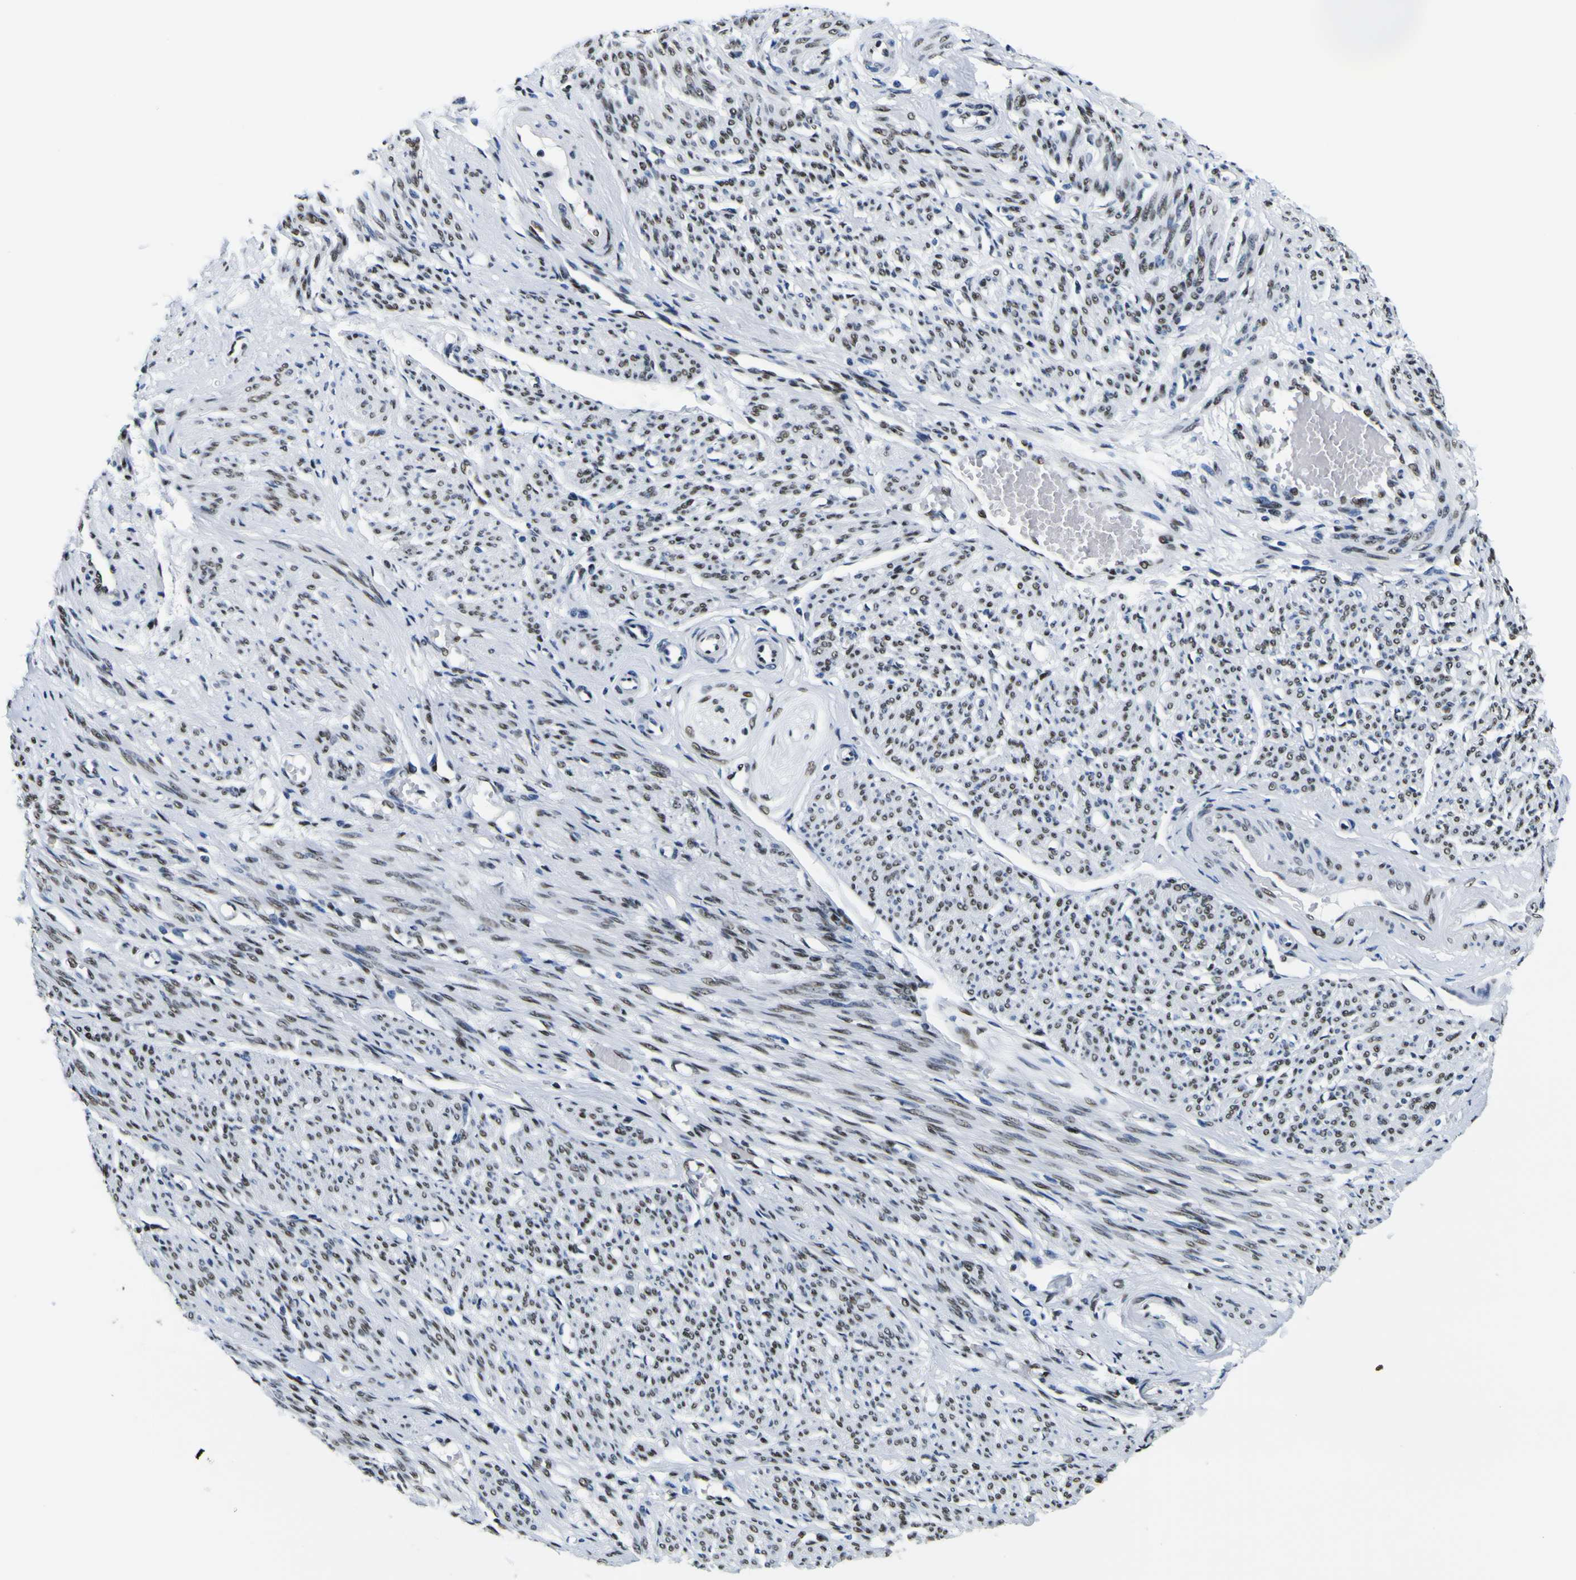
{"staining": {"intensity": "moderate", "quantity": "25%-75%", "location": "nuclear"}, "tissue": "smooth muscle", "cell_type": "Smooth muscle cells", "image_type": "normal", "snomed": [{"axis": "morphology", "description": "Normal tissue, NOS"}, {"axis": "topography", "description": "Smooth muscle"}], "caption": "The histopathology image displays a brown stain indicating the presence of a protein in the nuclear of smooth muscle cells in smooth muscle. (DAB = brown stain, brightfield microscopy at high magnification).", "gene": "SP1", "patient": {"sex": "female", "age": 65}}